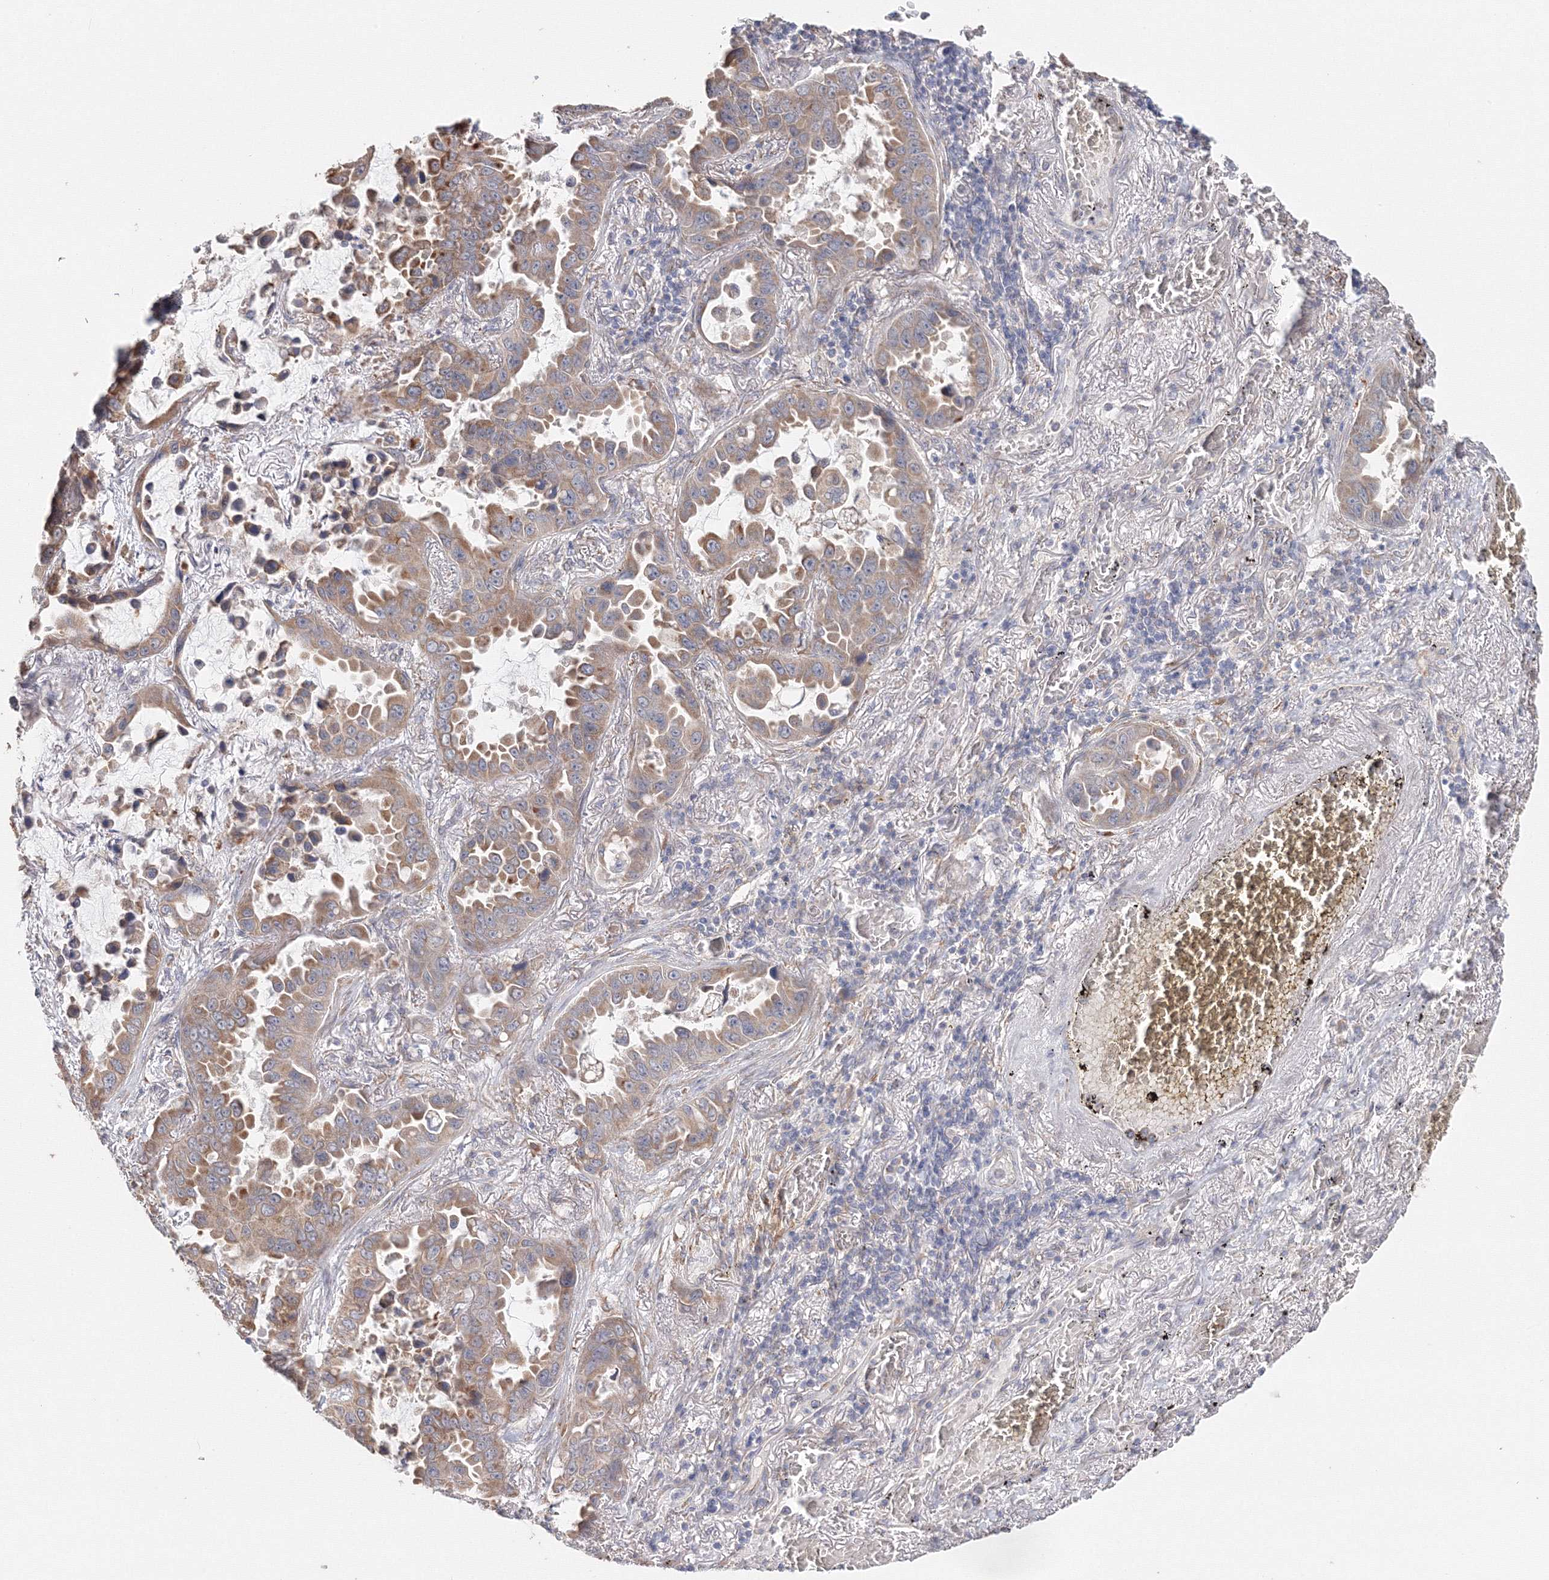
{"staining": {"intensity": "moderate", "quantity": ">75%", "location": "cytoplasmic/membranous"}, "tissue": "lung cancer", "cell_type": "Tumor cells", "image_type": "cancer", "snomed": [{"axis": "morphology", "description": "Adenocarcinoma, NOS"}, {"axis": "topography", "description": "Lung"}], "caption": "A medium amount of moderate cytoplasmic/membranous staining is identified in approximately >75% of tumor cells in lung adenocarcinoma tissue.", "gene": "DHRS12", "patient": {"sex": "male", "age": 64}}